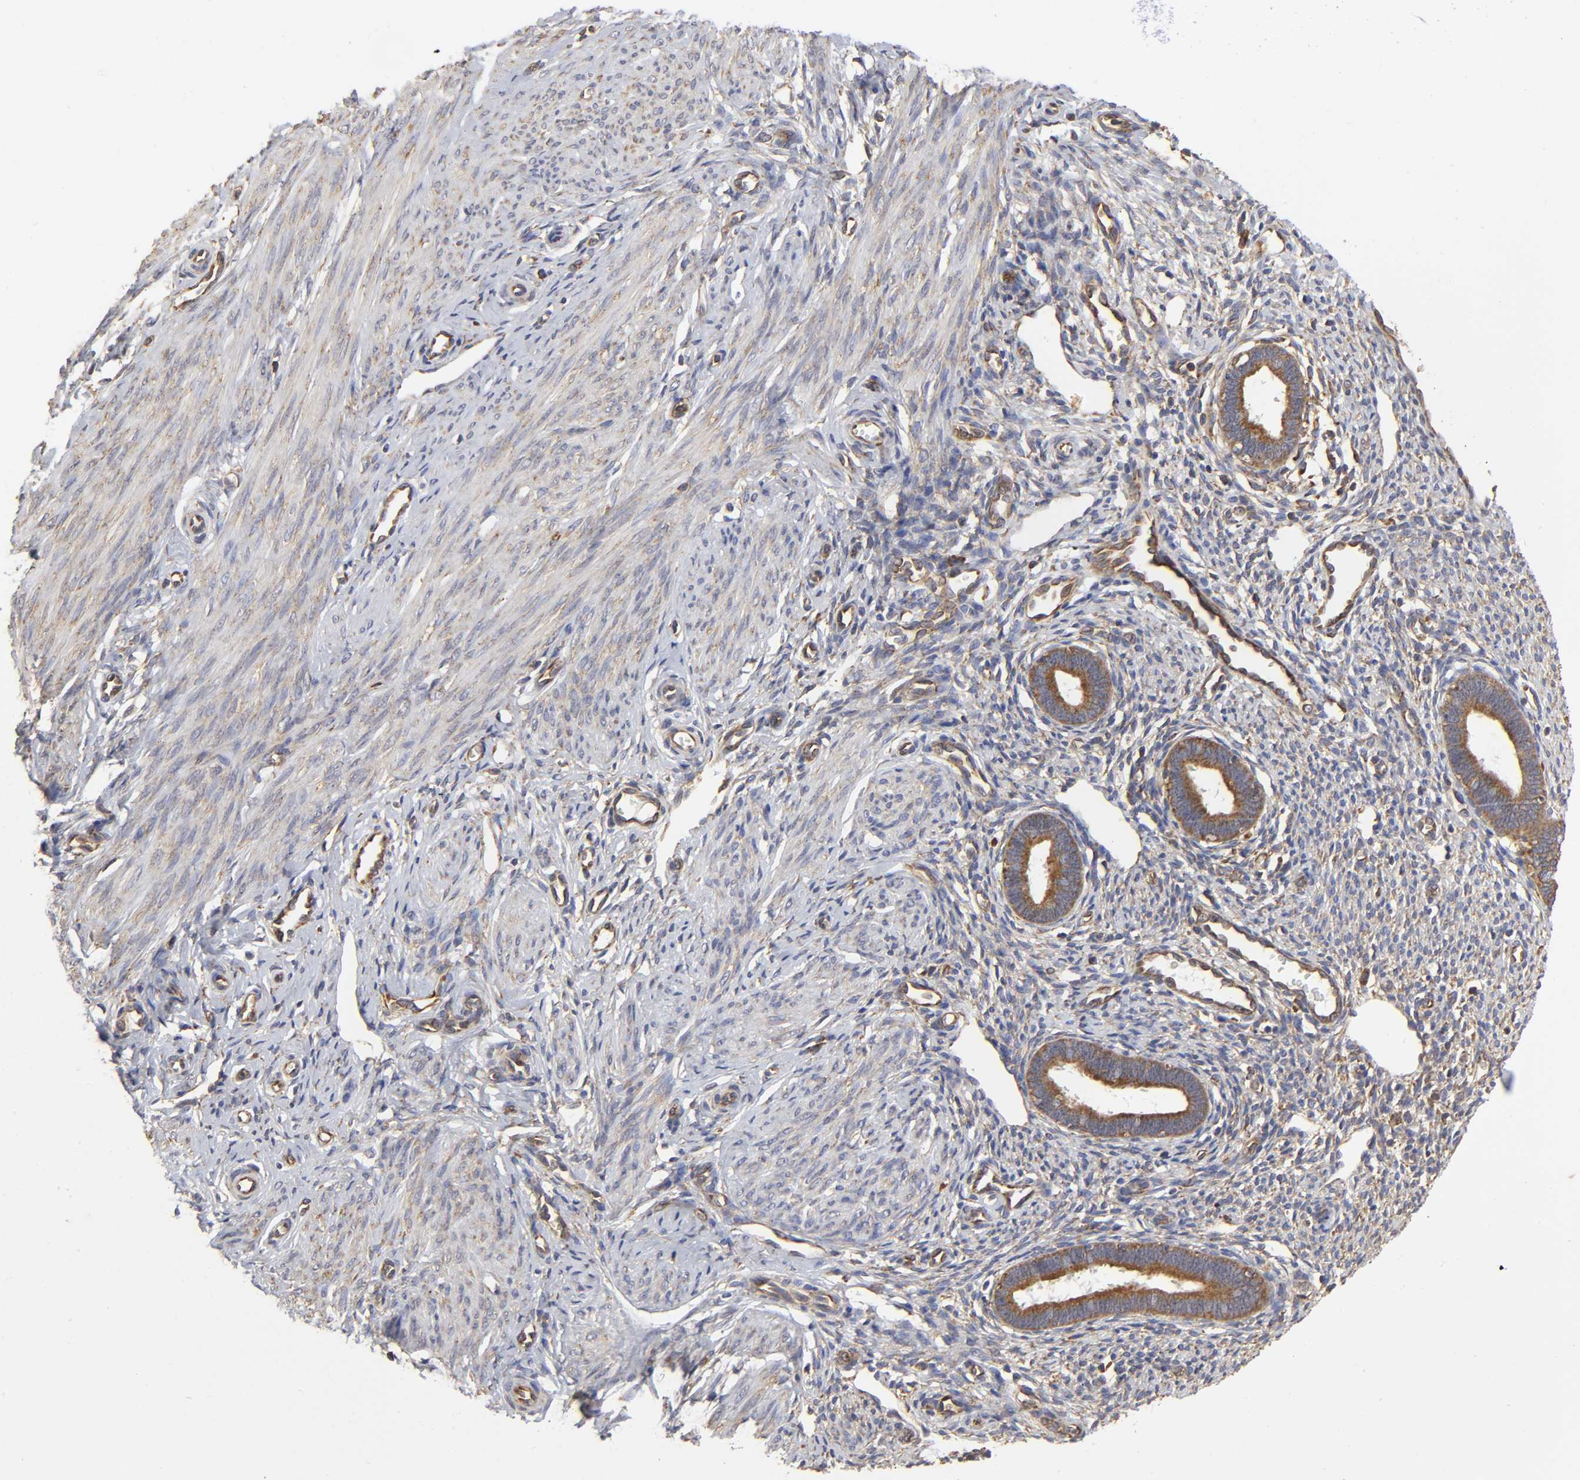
{"staining": {"intensity": "moderate", "quantity": ">75%", "location": "cytoplasmic/membranous"}, "tissue": "endometrium", "cell_type": "Cells in endometrial stroma", "image_type": "normal", "snomed": [{"axis": "morphology", "description": "Normal tissue, NOS"}, {"axis": "topography", "description": "Endometrium"}], "caption": "This image shows benign endometrium stained with immunohistochemistry (IHC) to label a protein in brown. The cytoplasmic/membranous of cells in endometrial stroma show moderate positivity for the protein. Nuclei are counter-stained blue.", "gene": "RPL14", "patient": {"sex": "female", "age": 27}}